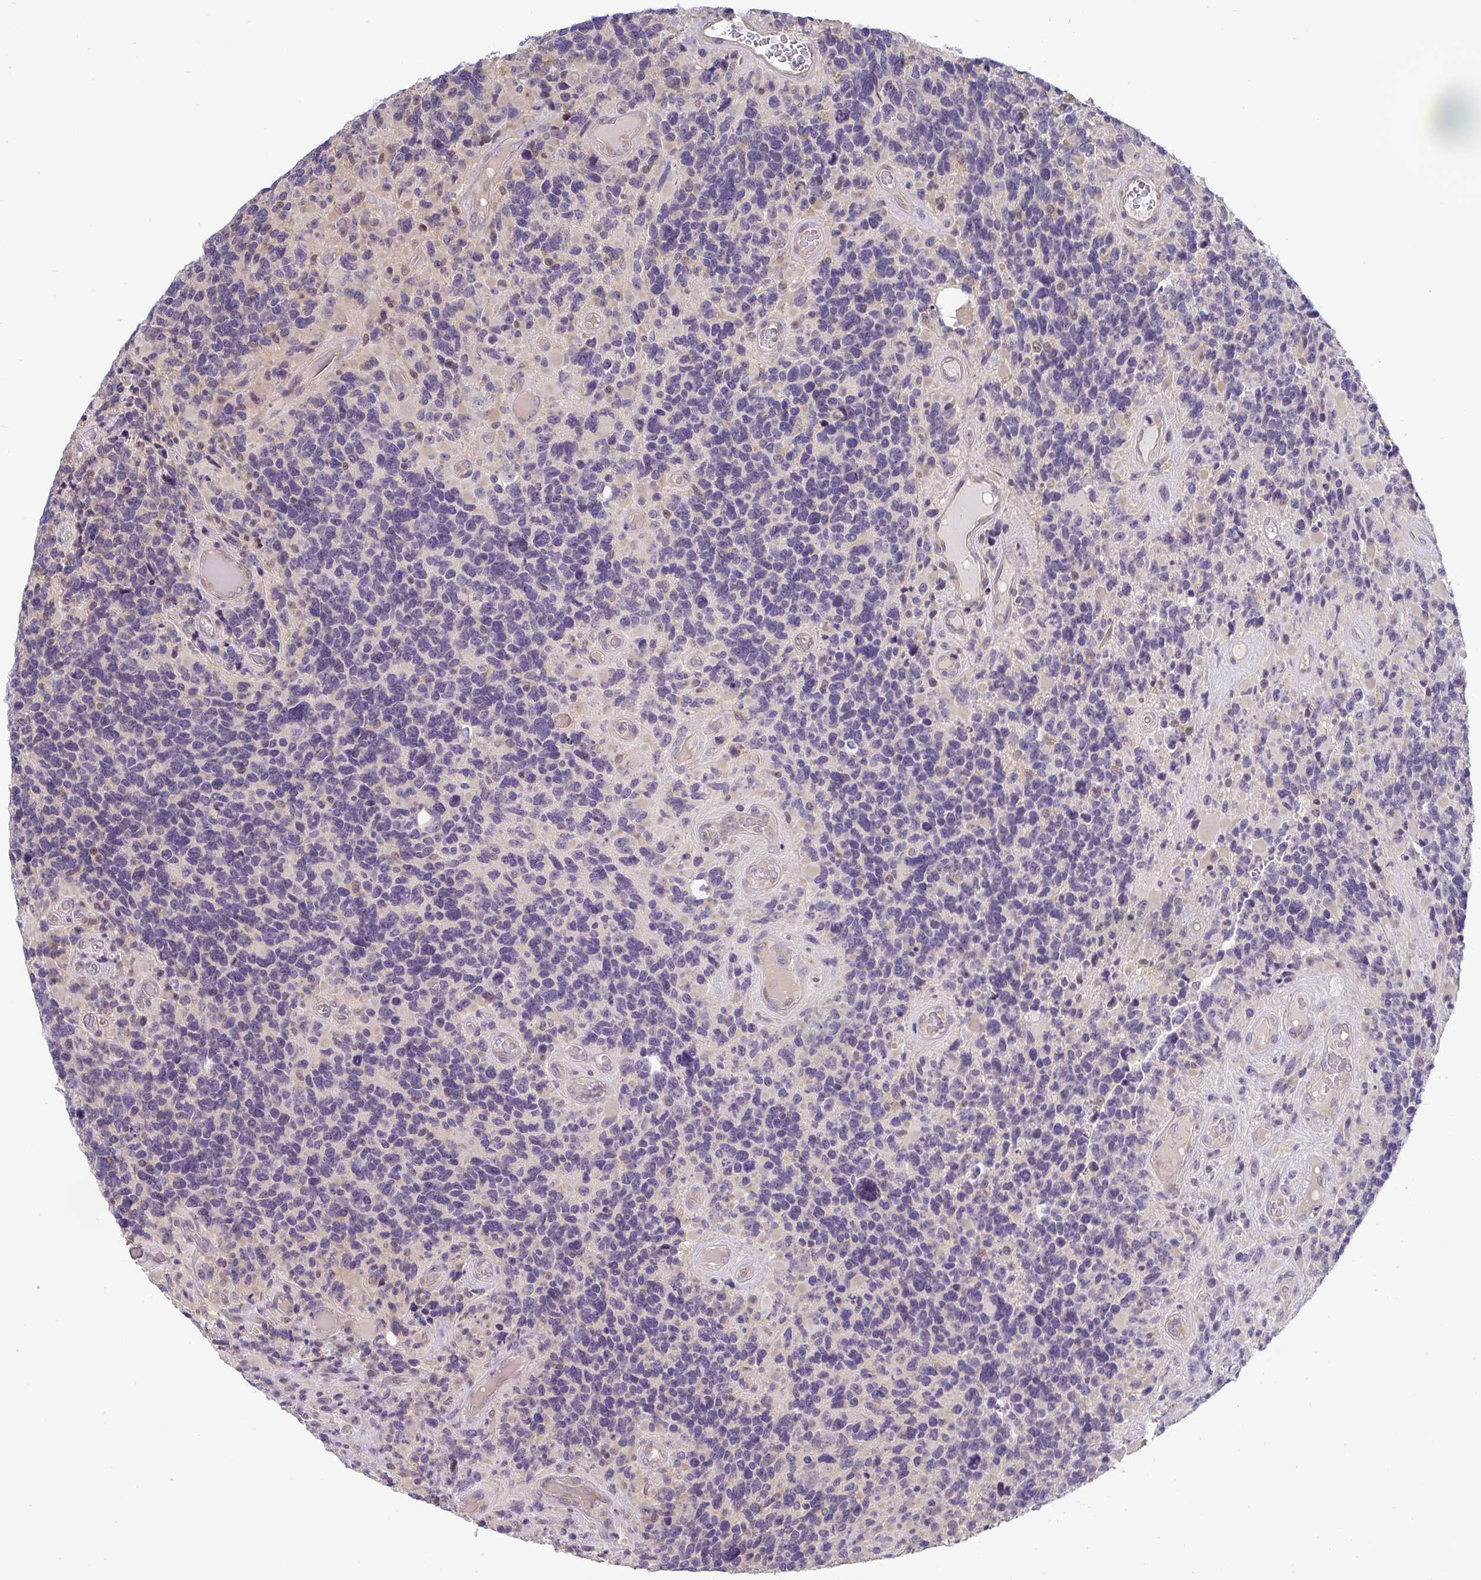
{"staining": {"intensity": "negative", "quantity": "none", "location": "none"}, "tissue": "glioma", "cell_type": "Tumor cells", "image_type": "cancer", "snomed": [{"axis": "morphology", "description": "Glioma, malignant, High grade"}, {"axis": "topography", "description": "Brain"}], "caption": "This is an immunohistochemistry image of human glioma. There is no positivity in tumor cells.", "gene": "GSDMB", "patient": {"sex": "female", "age": 40}}